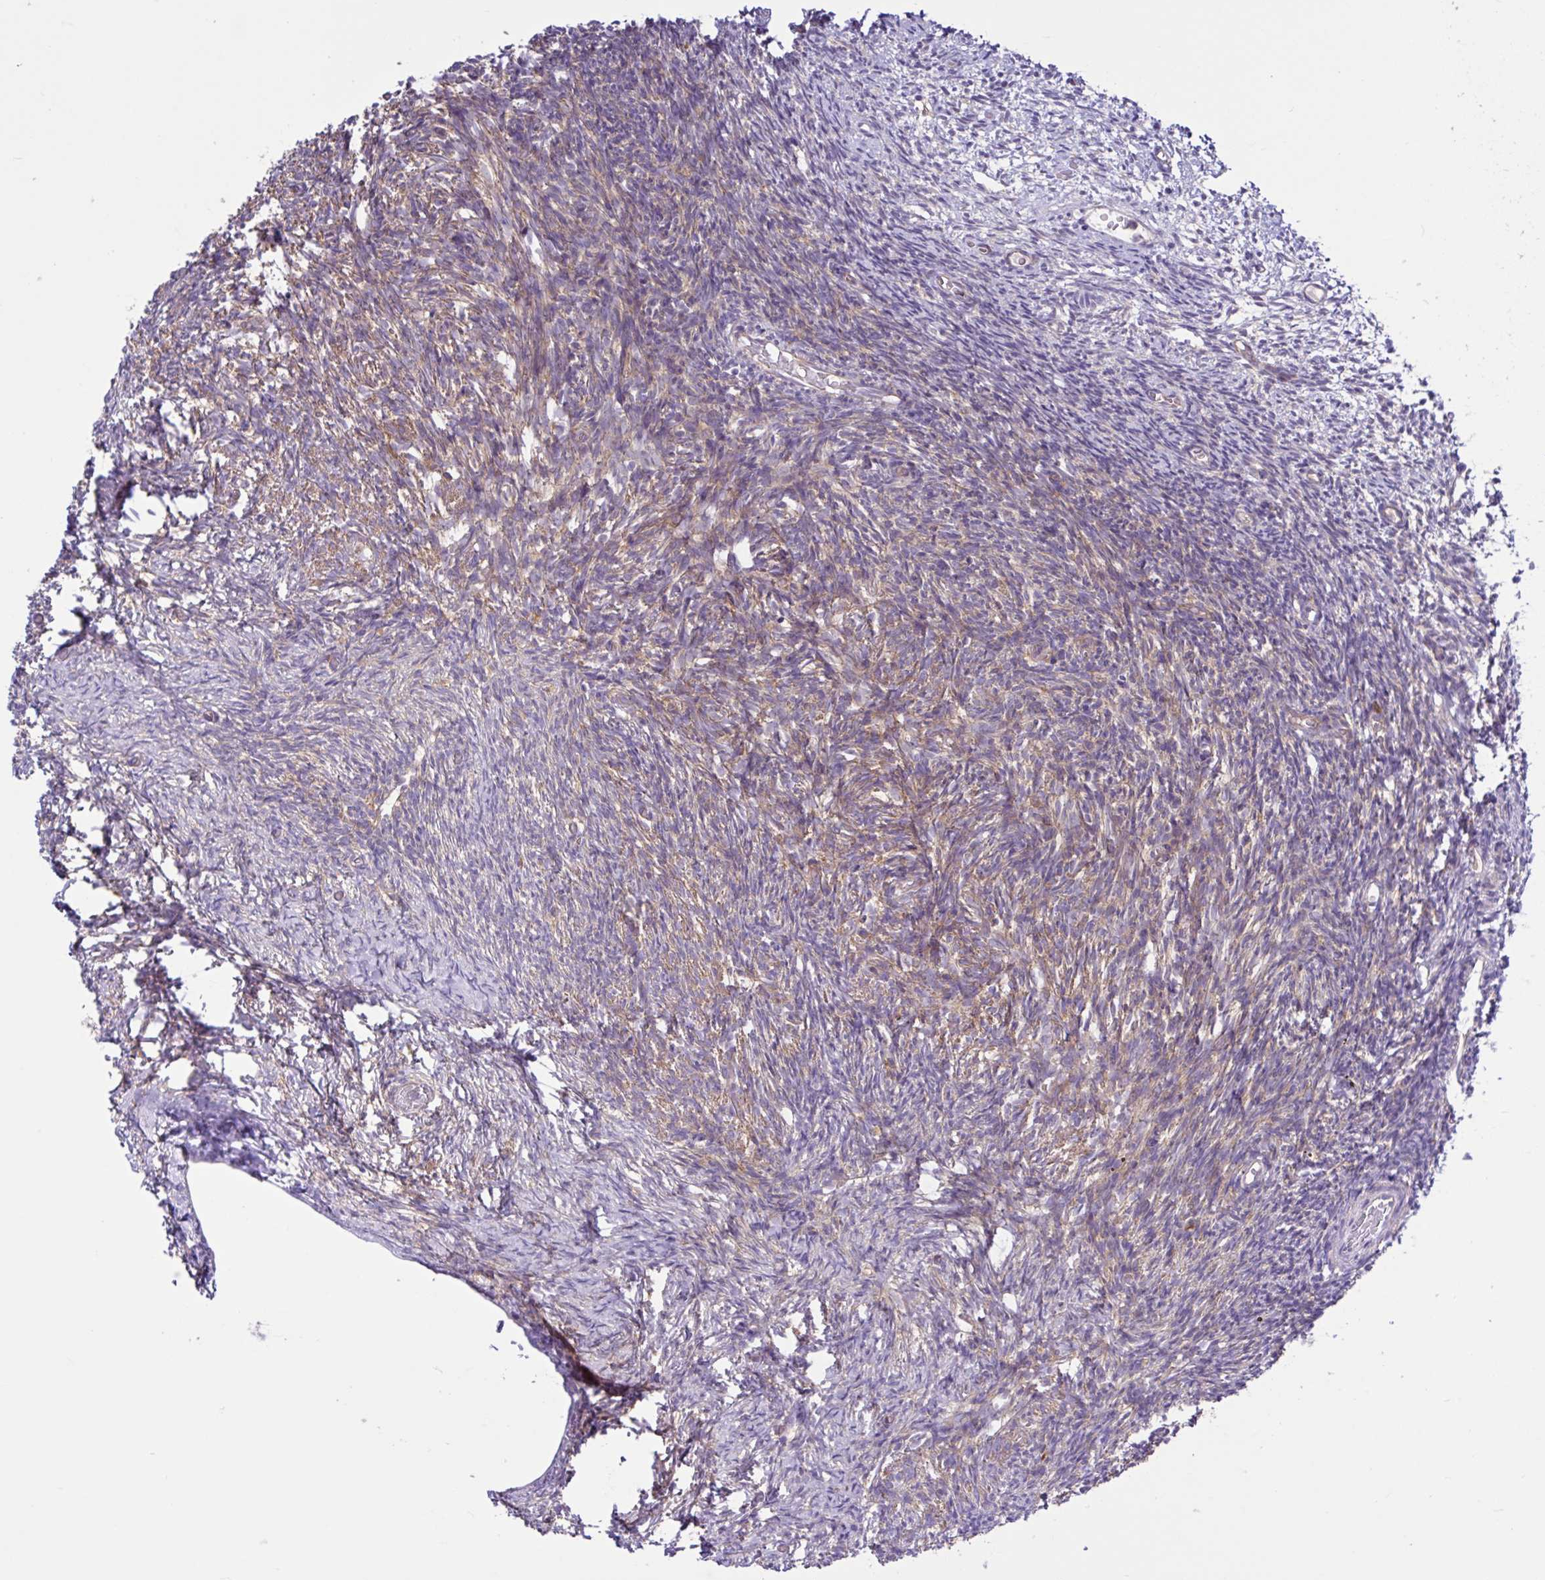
{"staining": {"intensity": "strong", "quantity": ">75%", "location": "cytoplasmic/membranous"}, "tissue": "ovary", "cell_type": "Follicle cells", "image_type": "normal", "snomed": [{"axis": "morphology", "description": "Normal tissue, NOS"}, {"axis": "topography", "description": "Ovary"}], "caption": "Follicle cells exhibit strong cytoplasmic/membranous positivity in approximately >75% of cells in normal ovary. Nuclei are stained in blue.", "gene": "LARS1", "patient": {"sex": "female", "age": 39}}